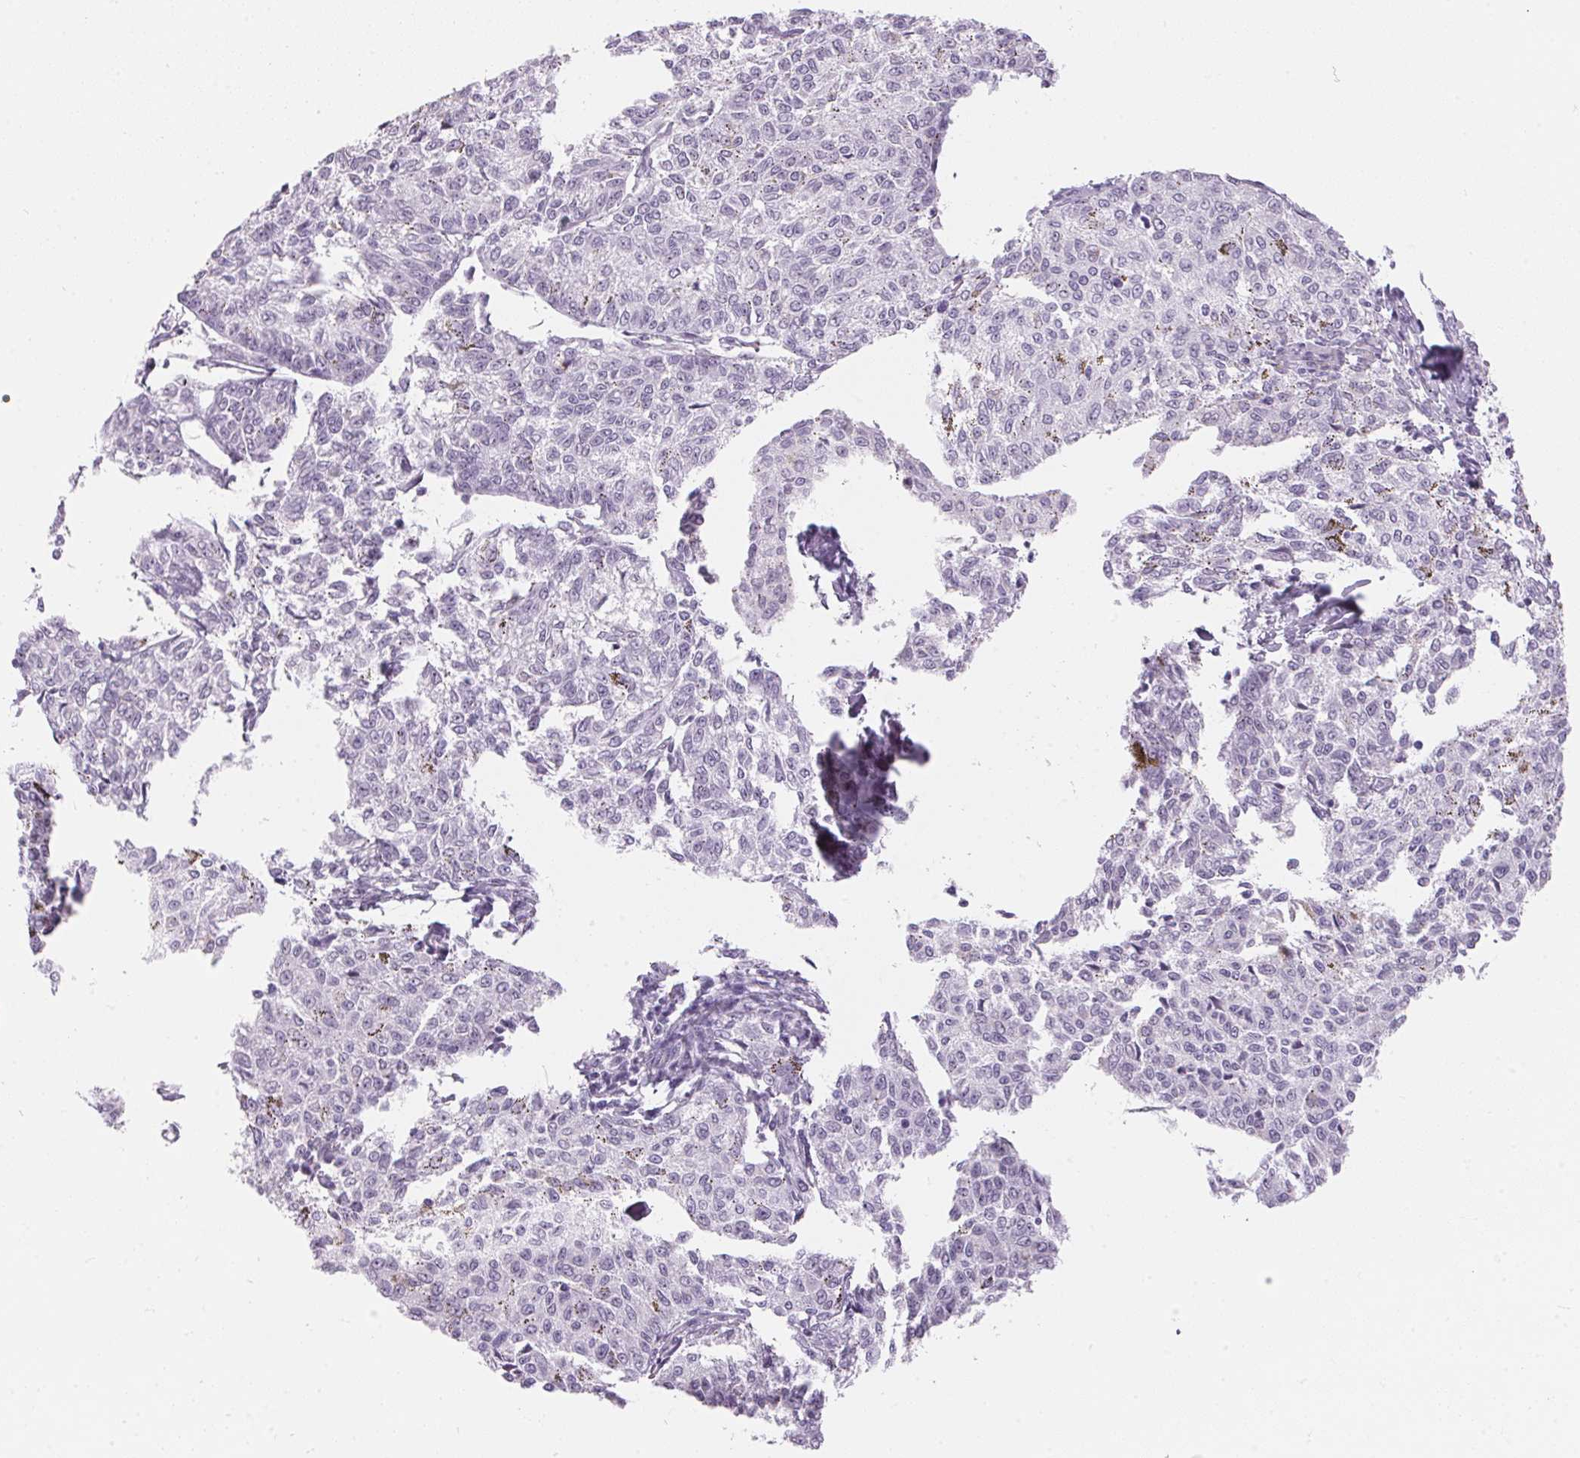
{"staining": {"intensity": "negative", "quantity": "none", "location": "none"}, "tissue": "melanoma", "cell_type": "Tumor cells", "image_type": "cancer", "snomed": [{"axis": "morphology", "description": "Malignant melanoma, NOS"}, {"axis": "topography", "description": "Skin"}], "caption": "There is no significant staining in tumor cells of melanoma.", "gene": "CADPS", "patient": {"sex": "female", "age": 72}}